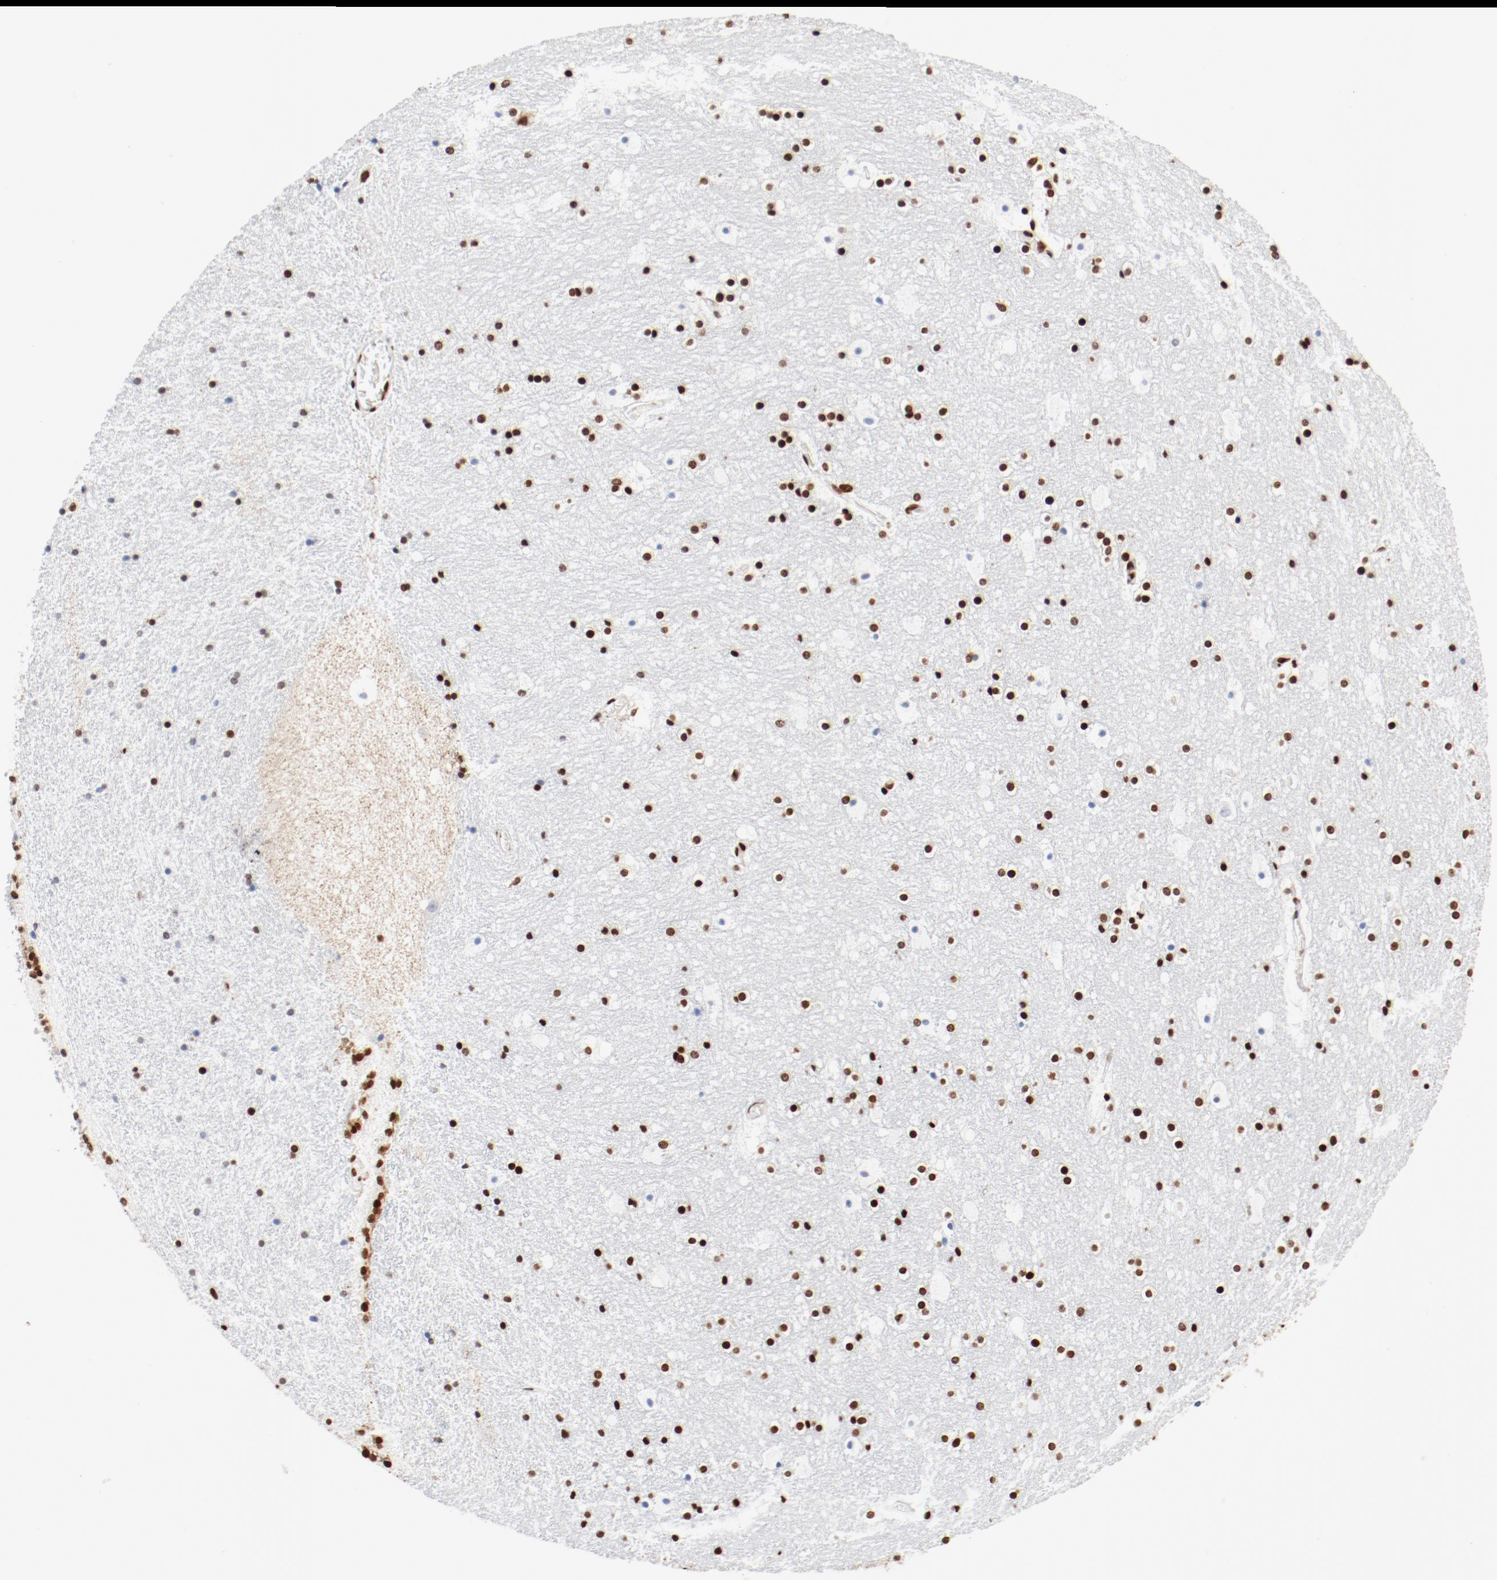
{"staining": {"intensity": "strong", "quantity": ">75%", "location": "nuclear"}, "tissue": "hippocampus", "cell_type": "Glial cells", "image_type": "normal", "snomed": [{"axis": "morphology", "description": "Normal tissue, NOS"}, {"axis": "topography", "description": "Hippocampus"}], "caption": "Protein expression analysis of normal human hippocampus reveals strong nuclear positivity in about >75% of glial cells. (DAB (3,3'-diaminobenzidine) IHC with brightfield microscopy, high magnification).", "gene": "CTBP1", "patient": {"sex": "male", "age": 45}}